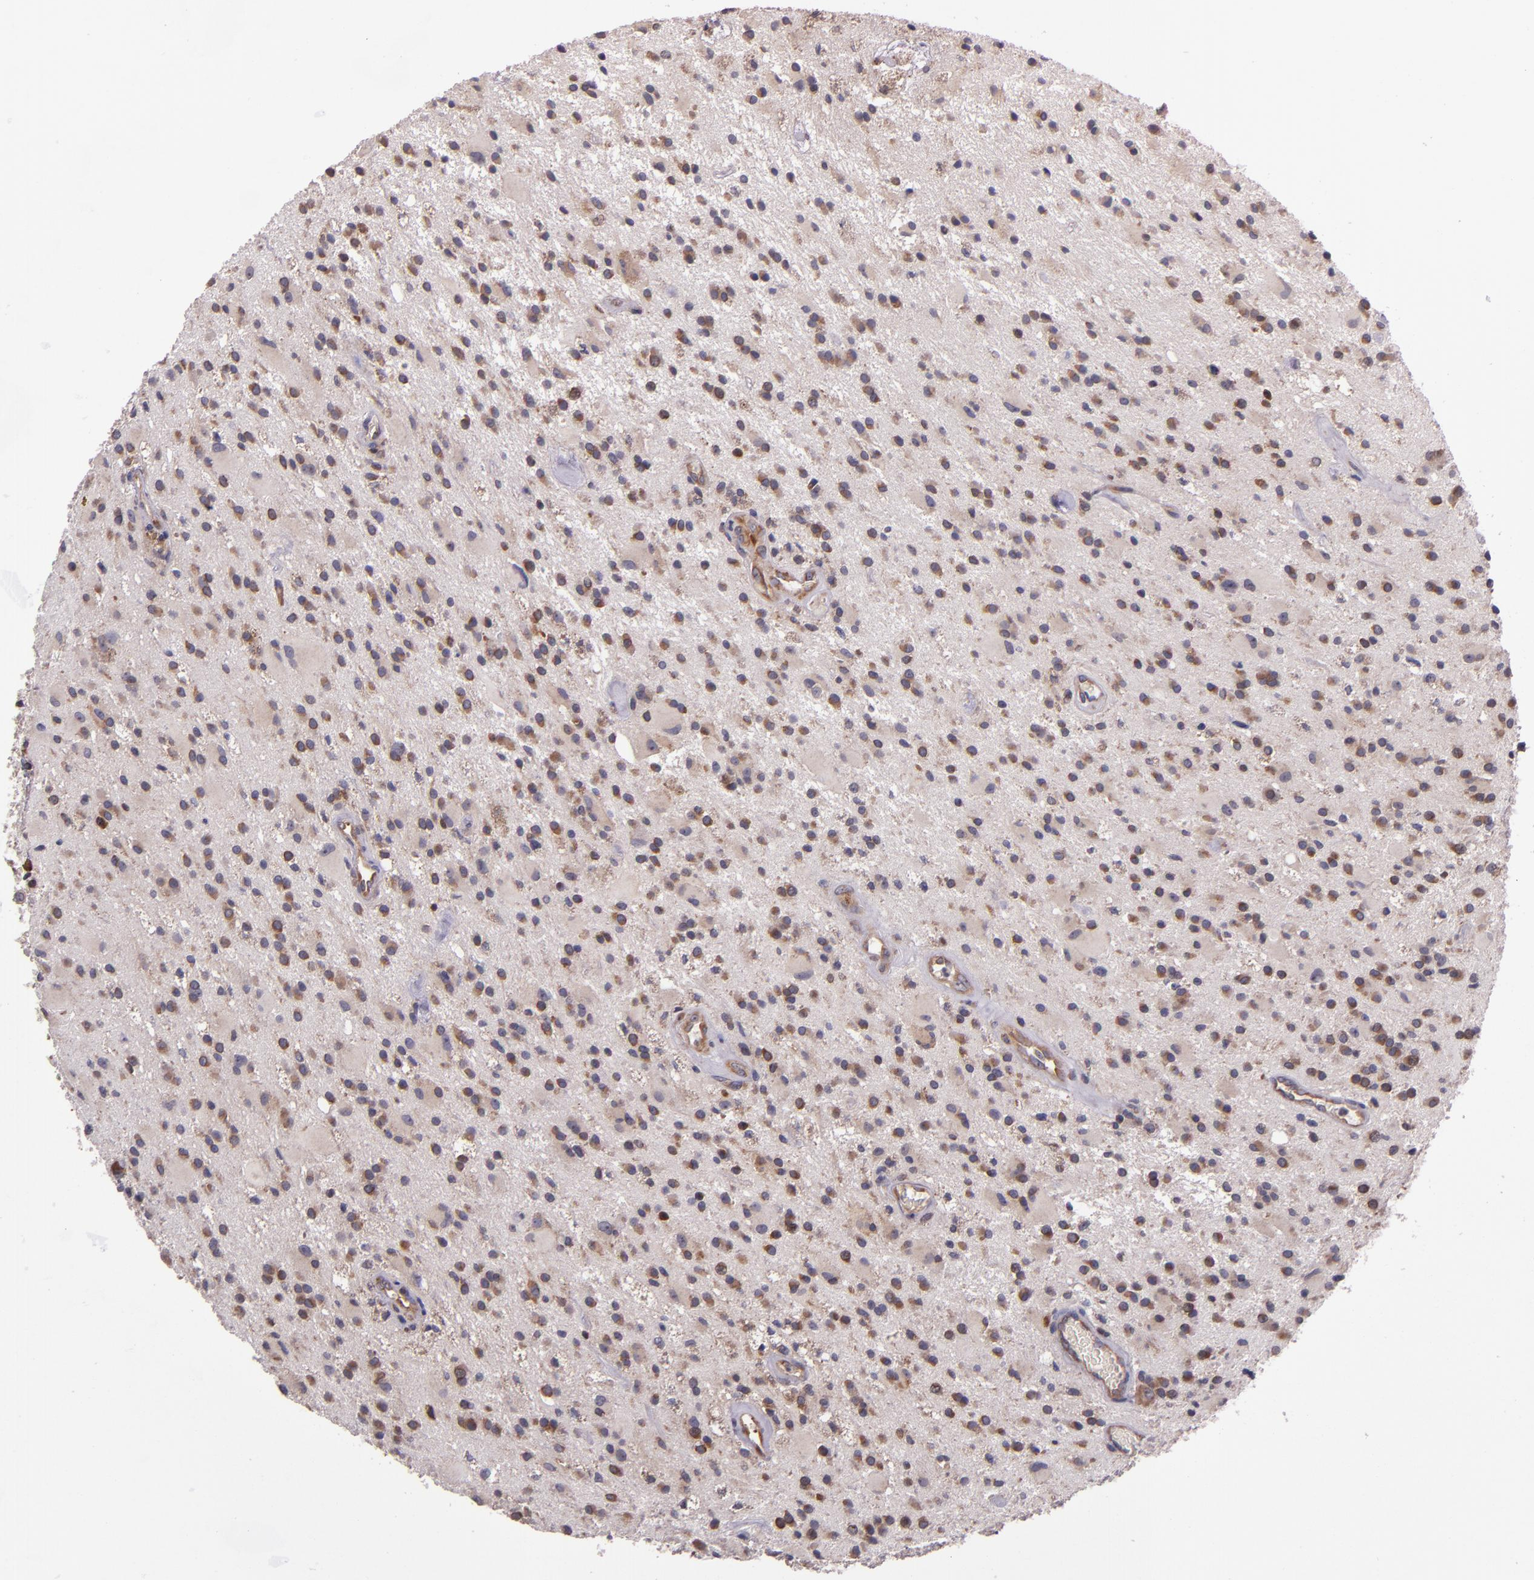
{"staining": {"intensity": "moderate", "quantity": "25%-75%", "location": "cytoplasmic/membranous"}, "tissue": "glioma", "cell_type": "Tumor cells", "image_type": "cancer", "snomed": [{"axis": "morphology", "description": "Glioma, malignant, Low grade"}, {"axis": "topography", "description": "Brain"}], "caption": "Immunohistochemical staining of human malignant low-grade glioma exhibits medium levels of moderate cytoplasmic/membranous protein positivity in about 25%-75% of tumor cells.", "gene": "EIF4ENIF1", "patient": {"sex": "male", "age": 58}}